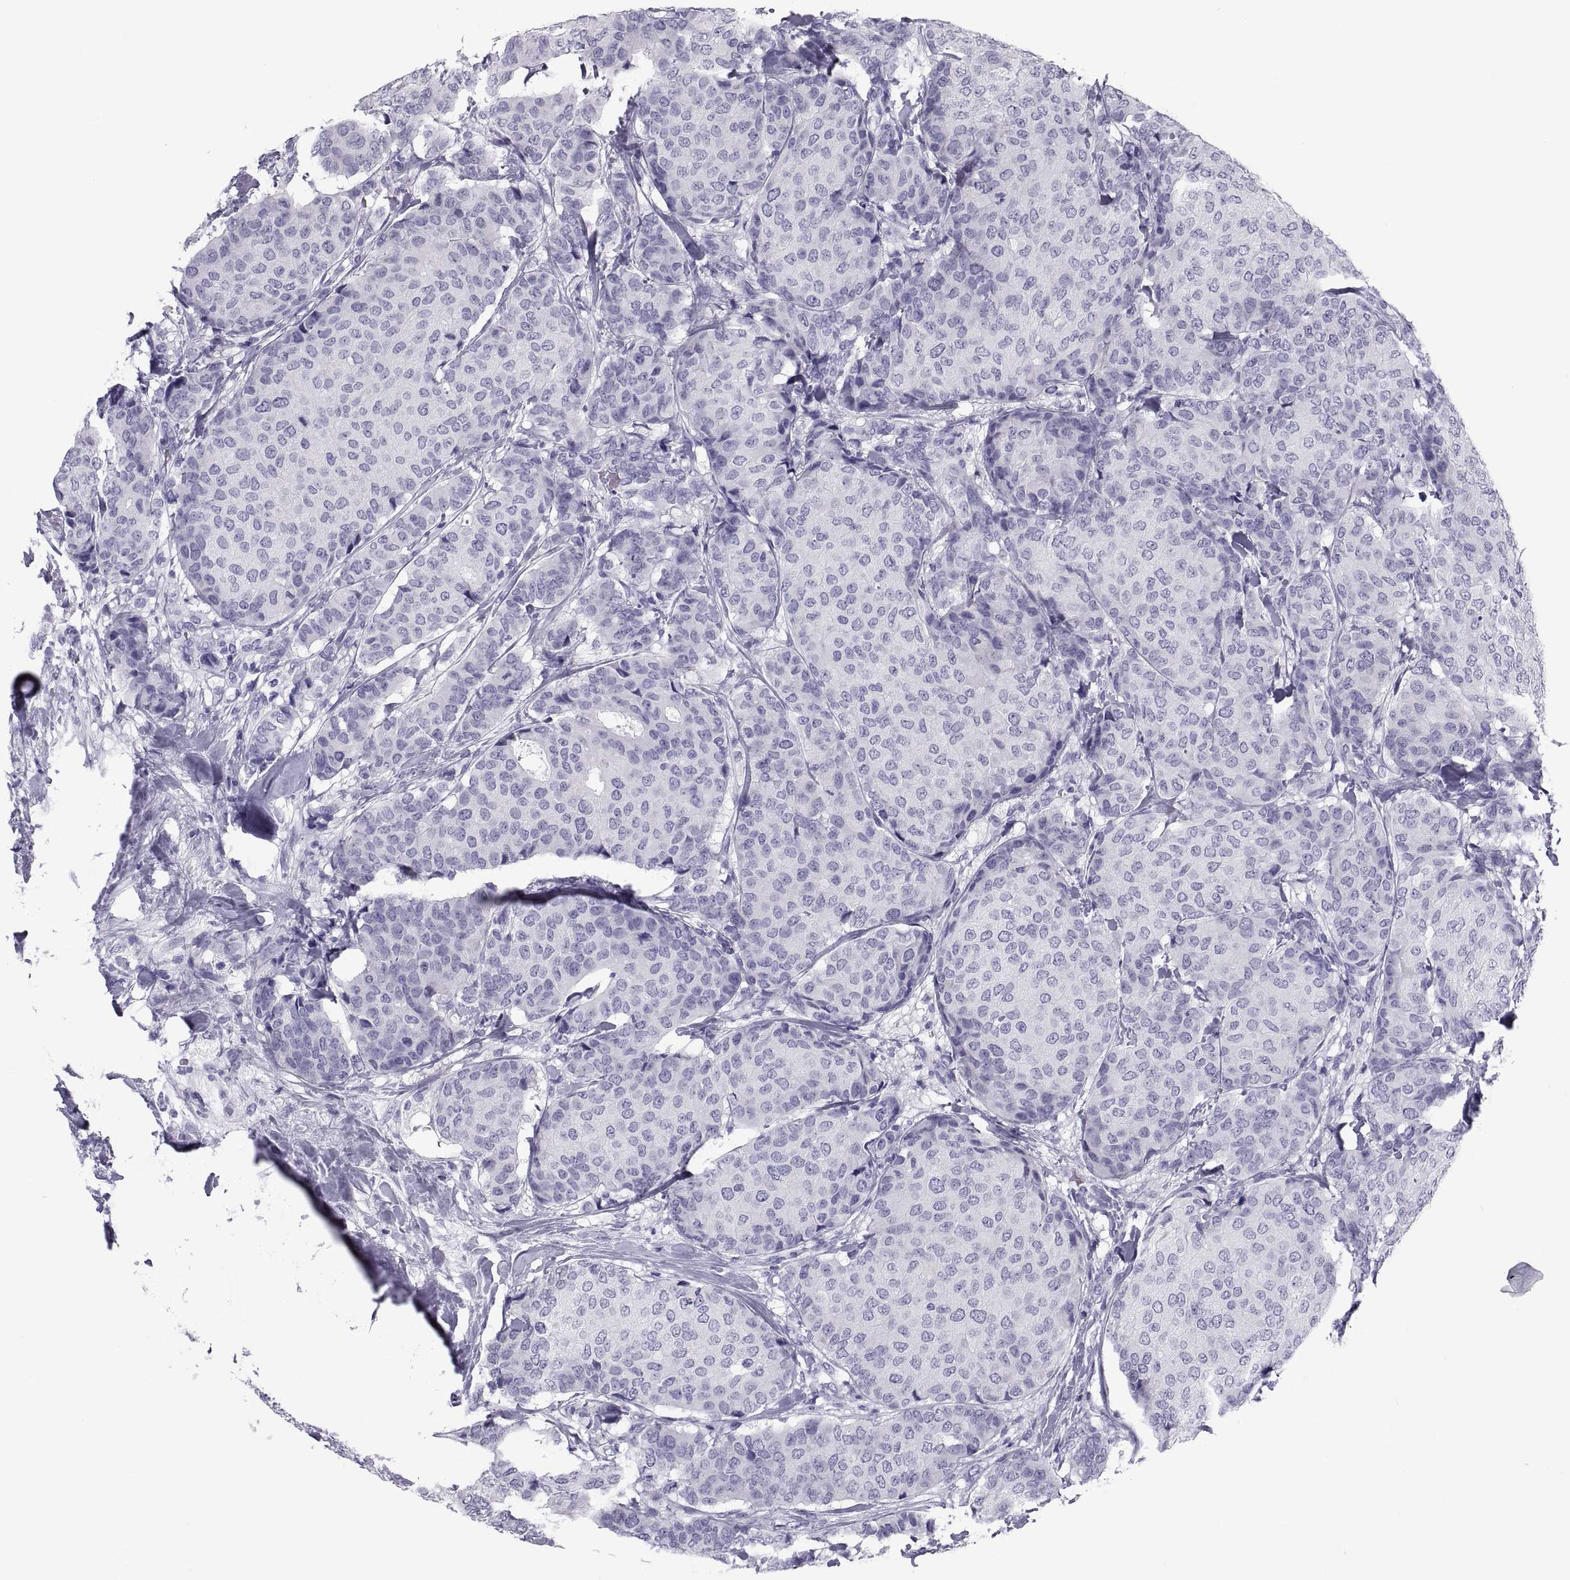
{"staining": {"intensity": "negative", "quantity": "none", "location": "none"}, "tissue": "breast cancer", "cell_type": "Tumor cells", "image_type": "cancer", "snomed": [{"axis": "morphology", "description": "Duct carcinoma"}, {"axis": "topography", "description": "Breast"}], "caption": "A histopathology image of human invasive ductal carcinoma (breast) is negative for staining in tumor cells.", "gene": "DEFB129", "patient": {"sex": "female", "age": 75}}